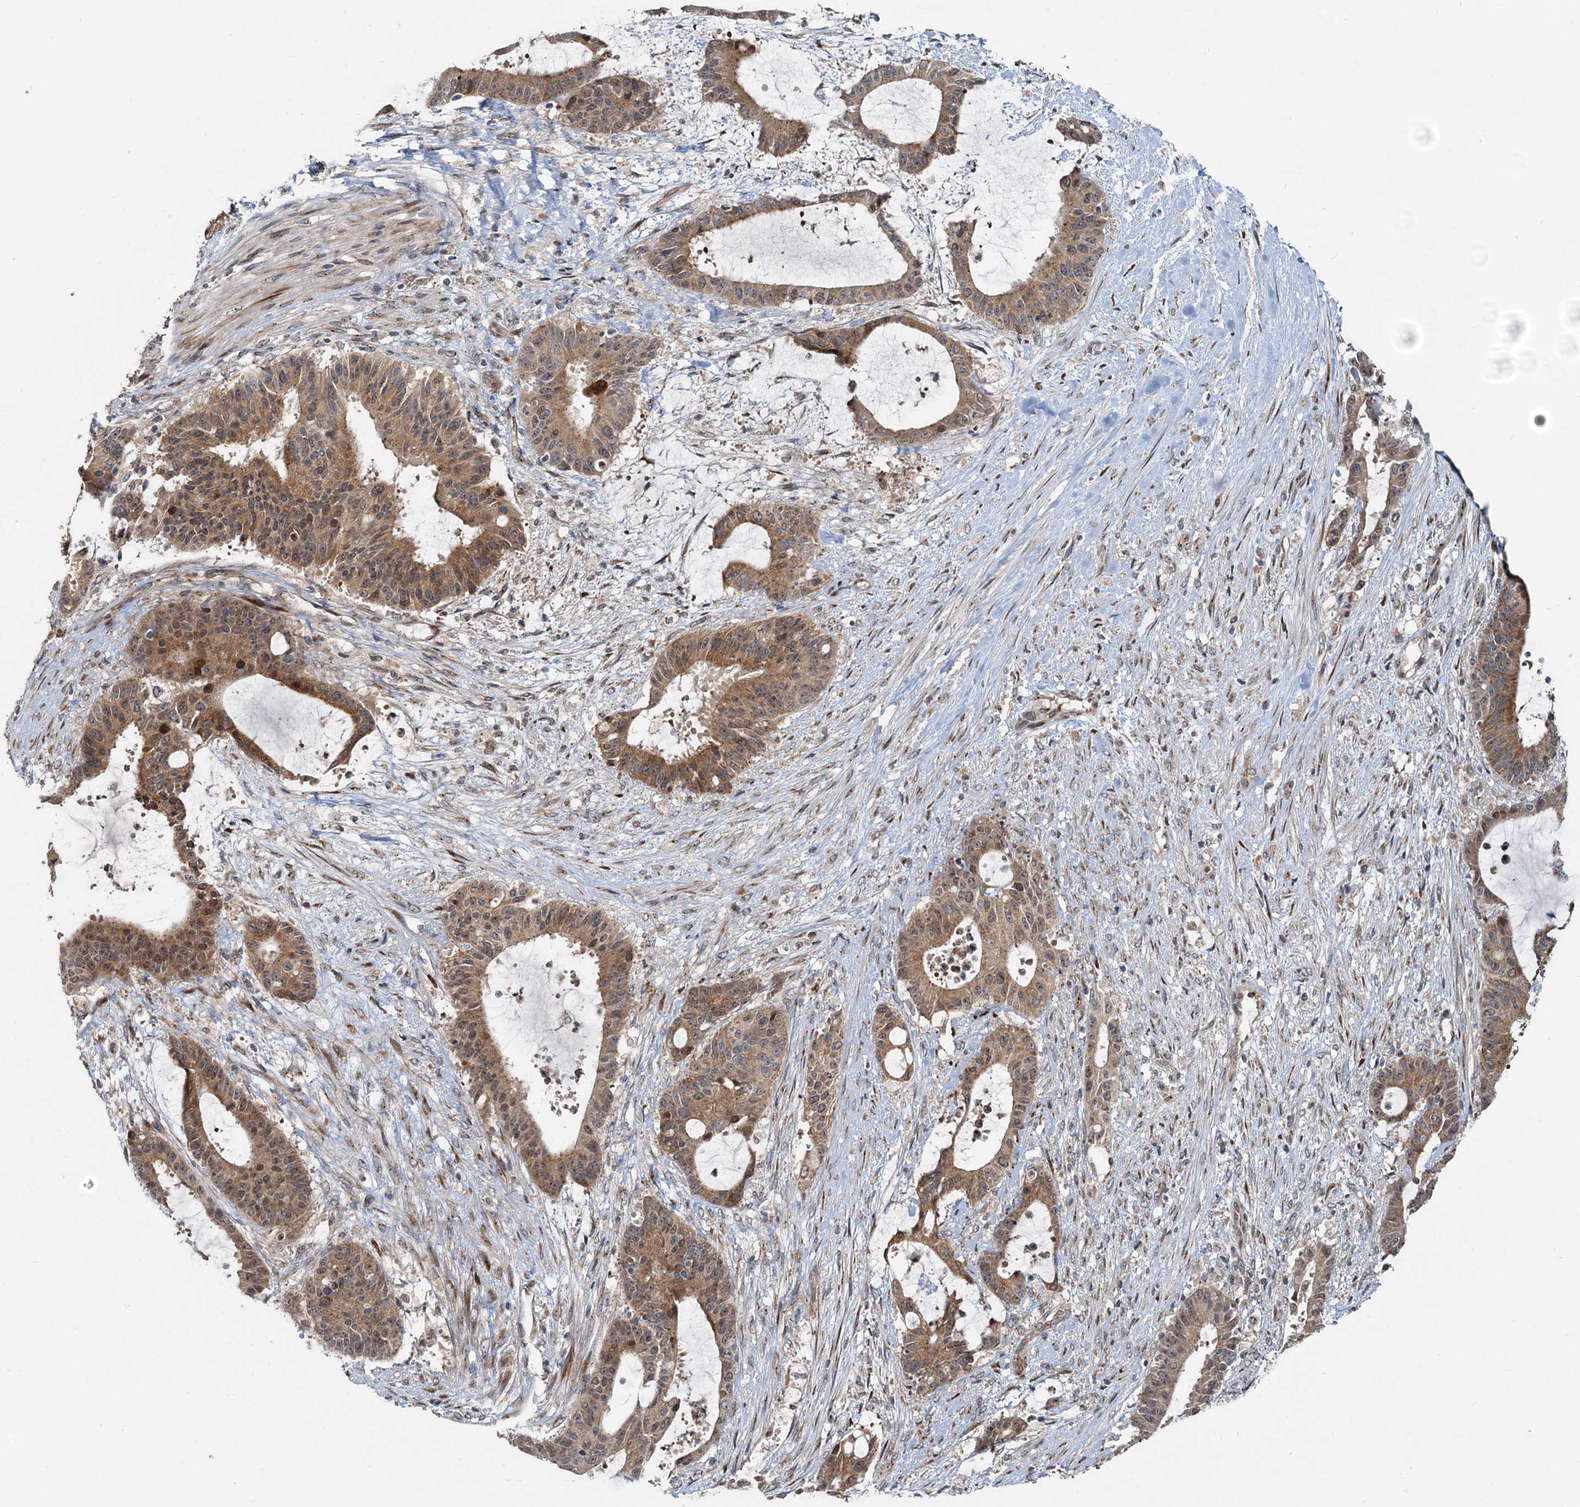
{"staining": {"intensity": "moderate", "quantity": ">75%", "location": "cytoplasmic/membranous"}, "tissue": "liver cancer", "cell_type": "Tumor cells", "image_type": "cancer", "snomed": [{"axis": "morphology", "description": "Normal tissue, NOS"}, {"axis": "morphology", "description": "Cholangiocarcinoma"}, {"axis": "topography", "description": "Liver"}, {"axis": "topography", "description": "Peripheral nerve tissue"}], "caption": "The histopathology image shows immunohistochemical staining of liver cholangiocarcinoma. There is moderate cytoplasmic/membranous positivity is appreciated in approximately >75% of tumor cells.", "gene": "CEP68", "patient": {"sex": "female", "age": 73}}